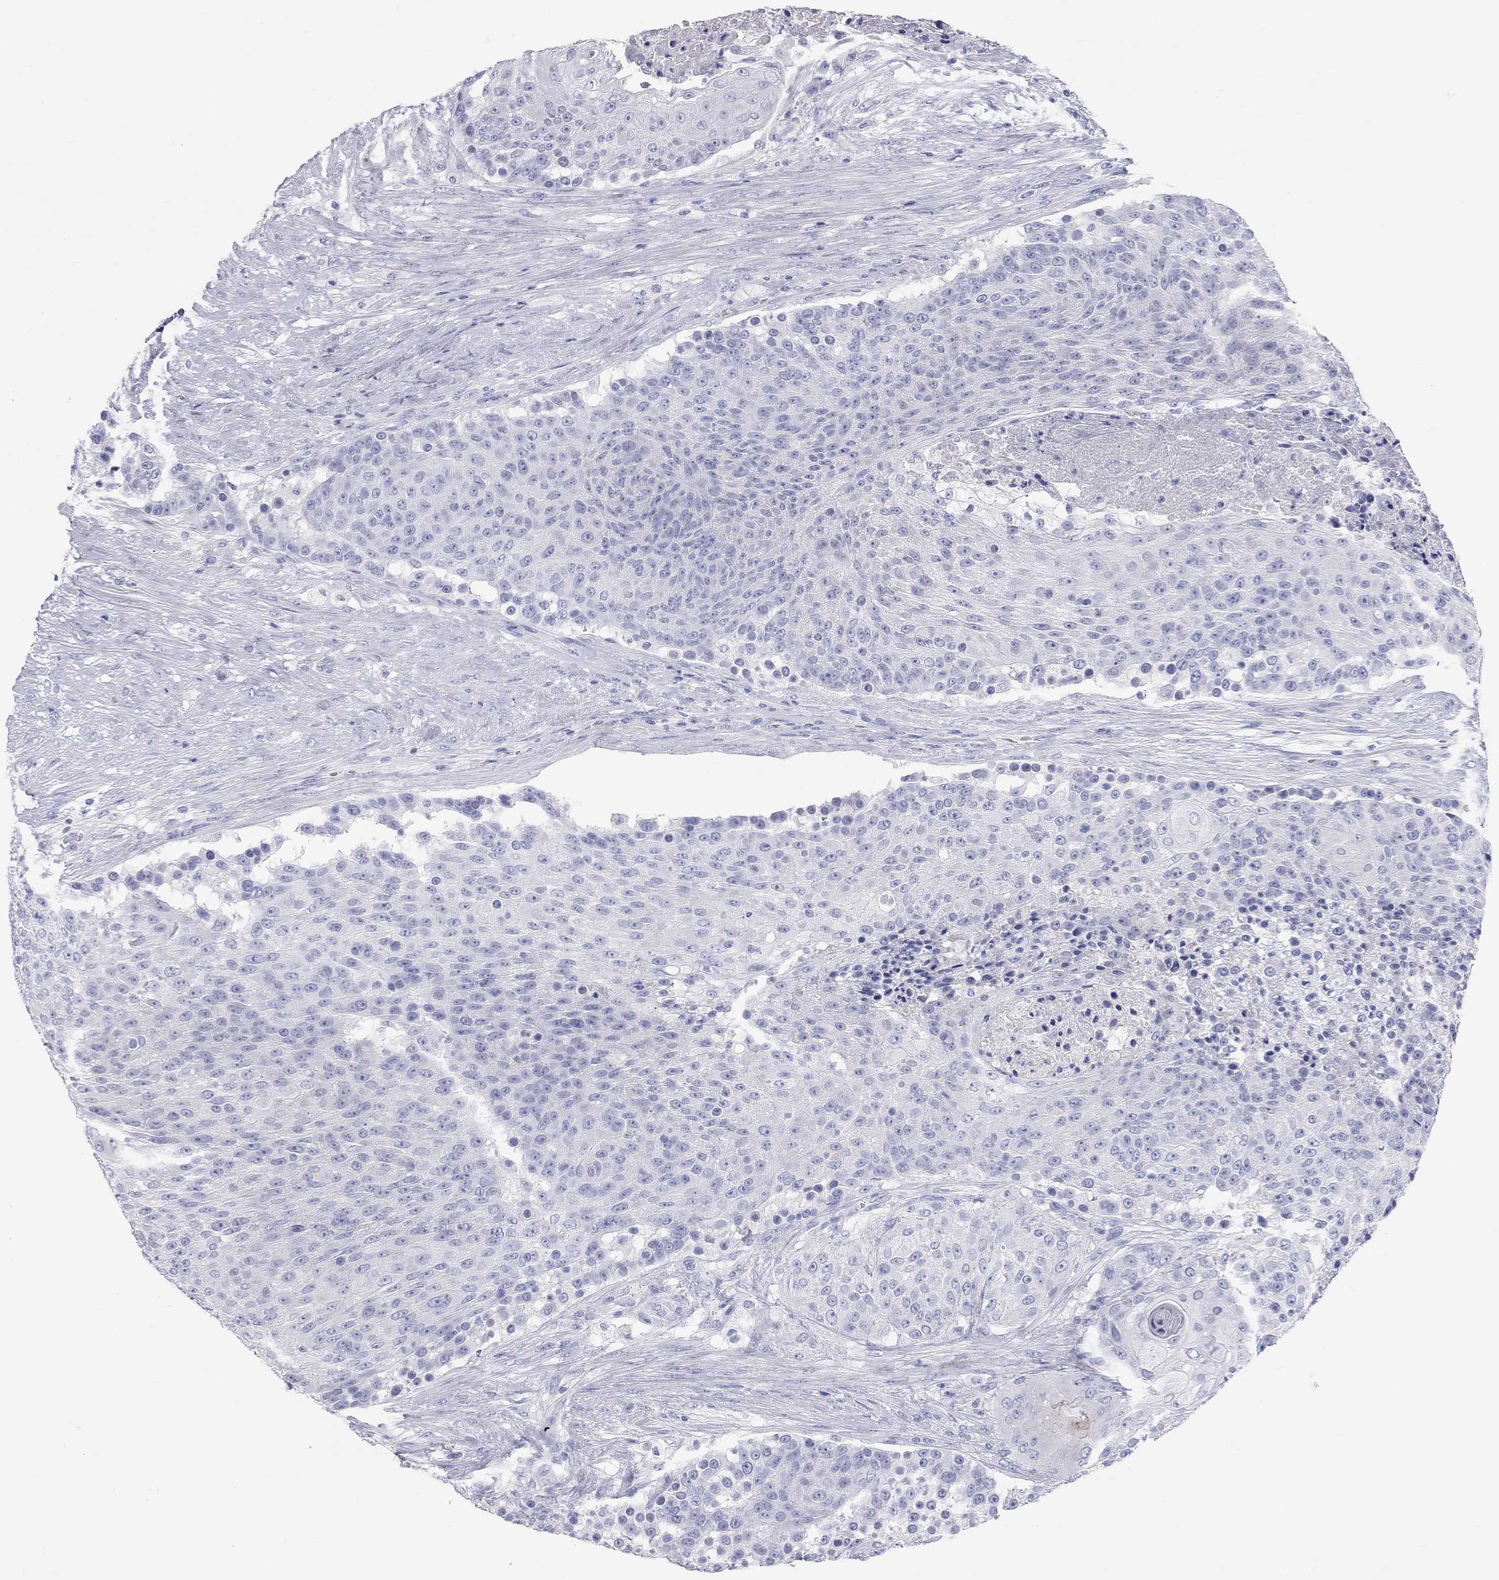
{"staining": {"intensity": "negative", "quantity": "none", "location": "none"}, "tissue": "urothelial cancer", "cell_type": "Tumor cells", "image_type": "cancer", "snomed": [{"axis": "morphology", "description": "Urothelial carcinoma, High grade"}, {"axis": "topography", "description": "Urinary bladder"}], "caption": "An image of human high-grade urothelial carcinoma is negative for staining in tumor cells.", "gene": "PCDHGC5", "patient": {"sex": "female", "age": 63}}